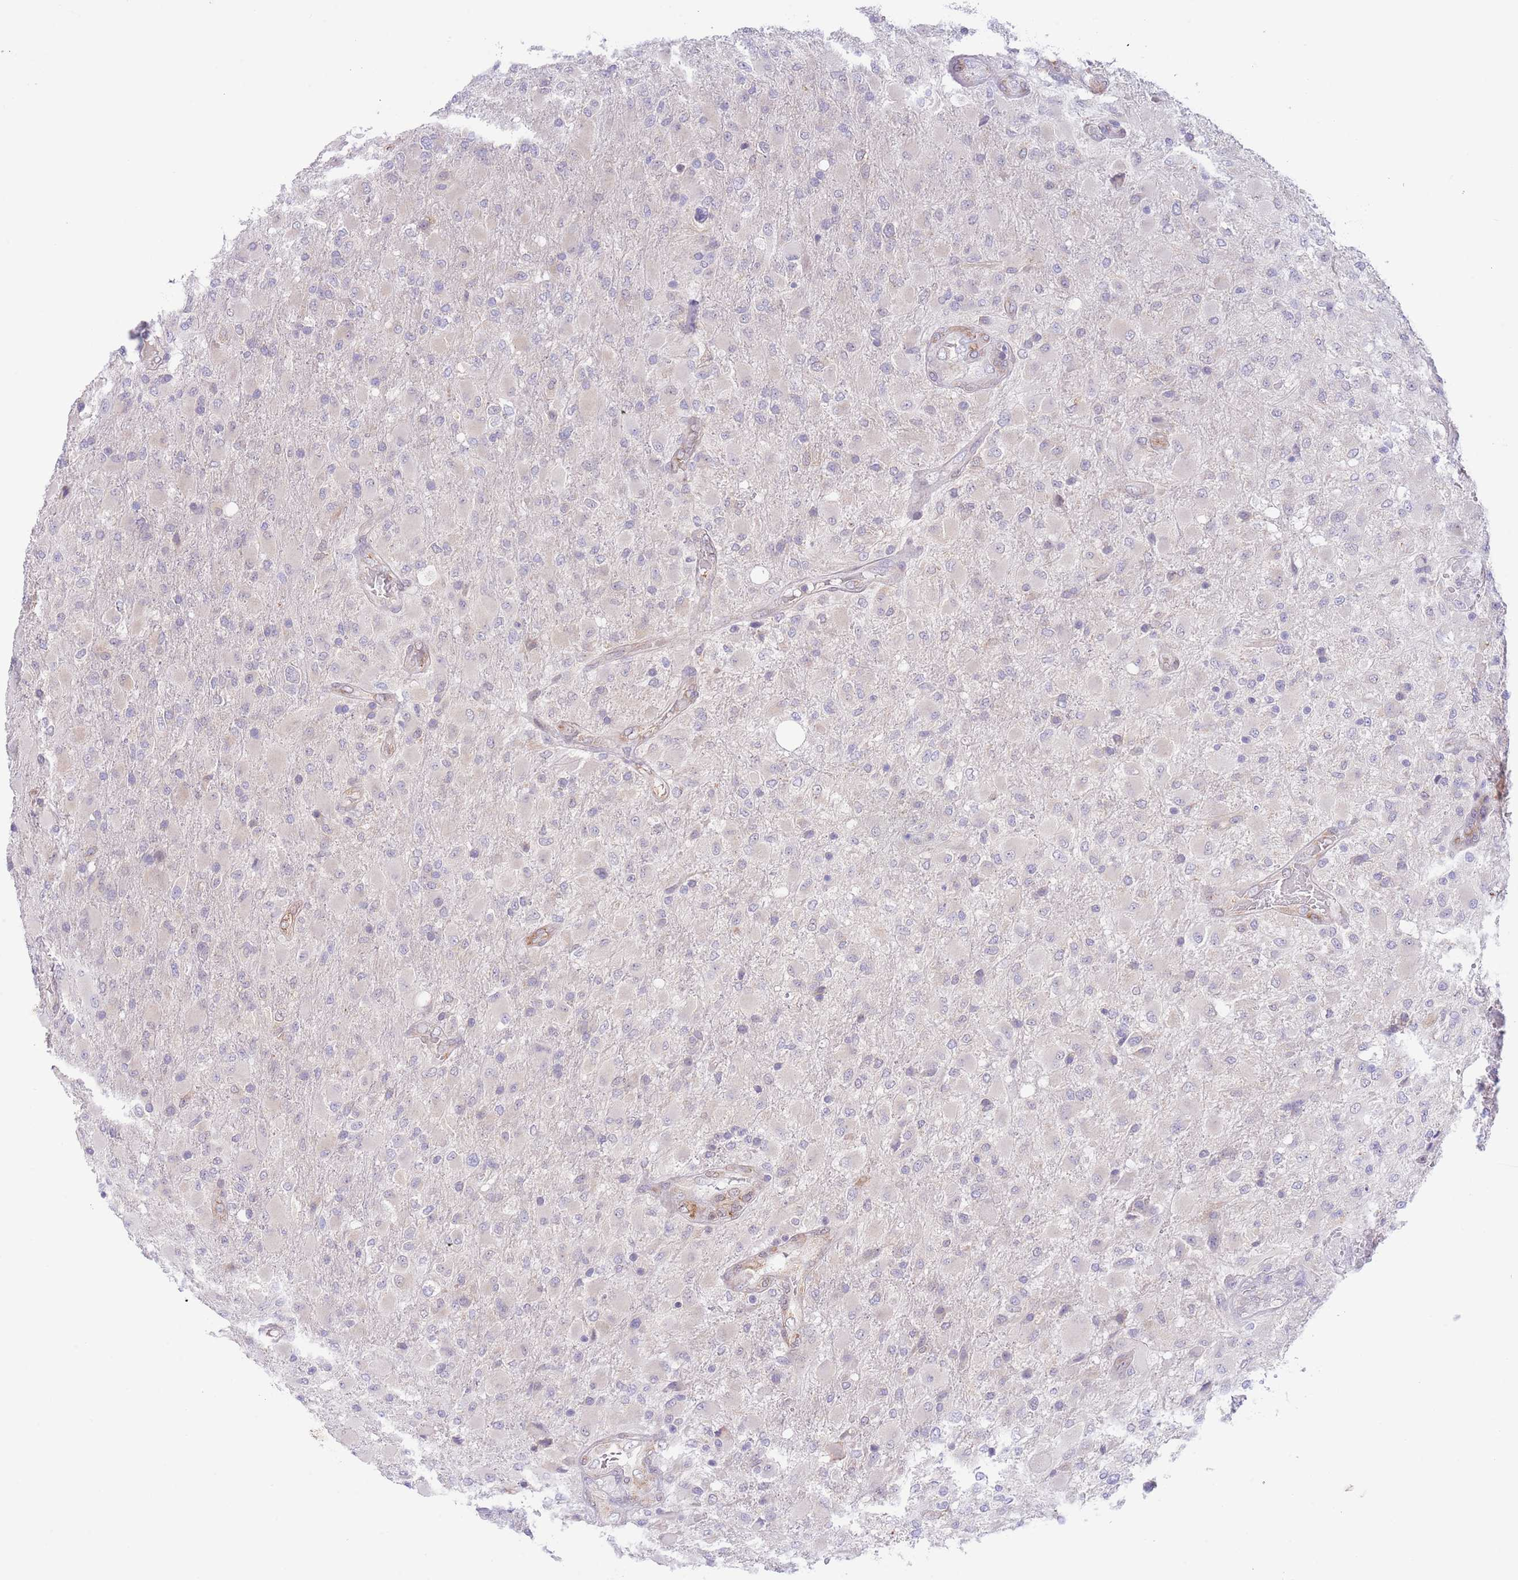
{"staining": {"intensity": "negative", "quantity": "none", "location": "none"}, "tissue": "glioma", "cell_type": "Tumor cells", "image_type": "cancer", "snomed": [{"axis": "morphology", "description": "Glioma, malignant, Low grade"}, {"axis": "topography", "description": "Brain"}], "caption": "Tumor cells show no significant protein expression in glioma. Nuclei are stained in blue.", "gene": "EBPL", "patient": {"sex": "male", "age": 65}}